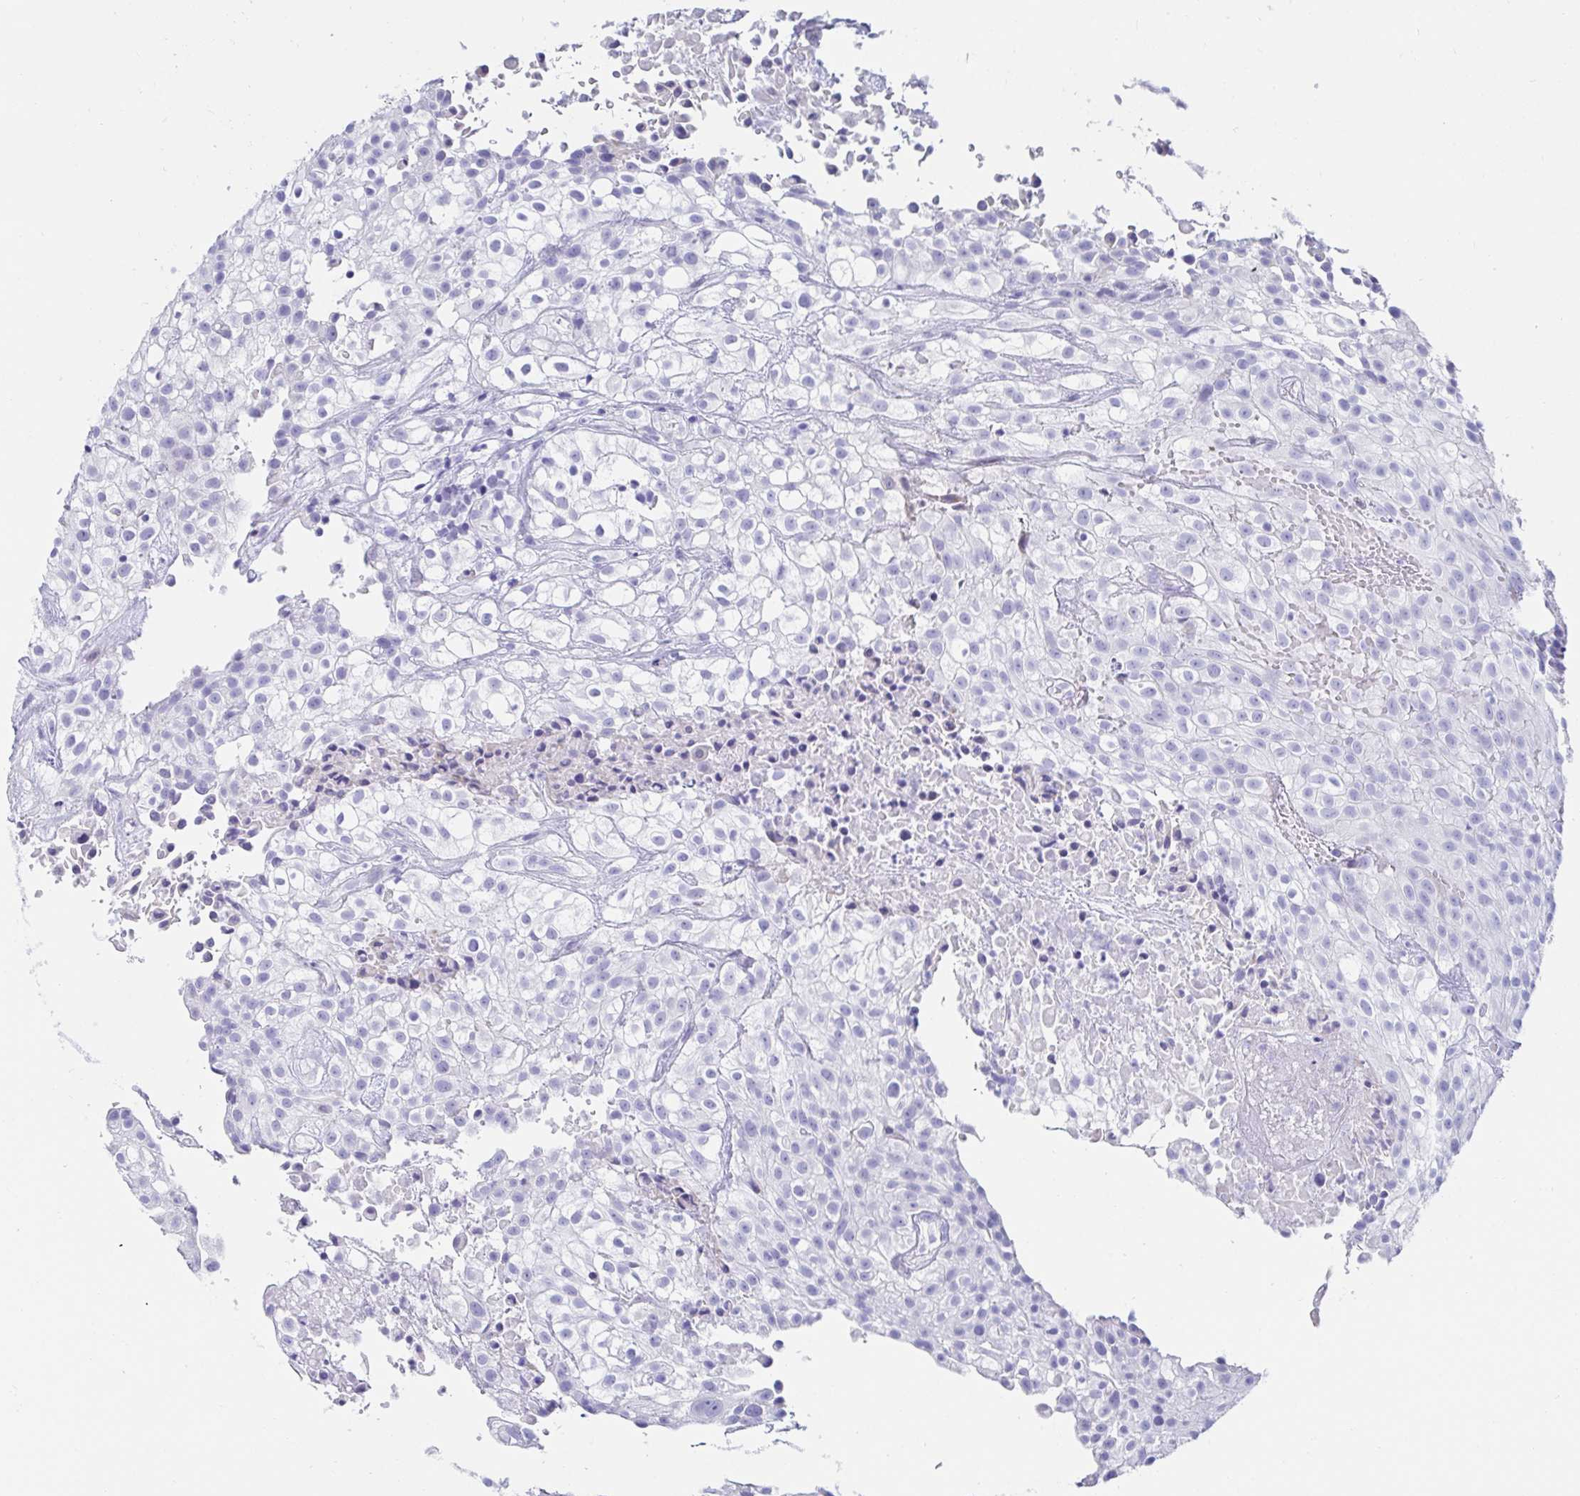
{"staining": {"intensity": "negative", "quantity": "none", "location": "none"}, "tissue": "urothelial cancer", "cell_type": "Tumor cells", "image_type": "cancer", "snomed": [{"axis": "morphology", "description": "Urothelial carcinoma, High grade"}, {"axis": "topography", "description": "Urinary bladder"}], "caption": "This micrograph is of urothelial cancer stained with IHC to label a protein in brown with the nuclei are counter-stained blue. There is no positivity in tumor cells. (Immunohistochemistry (ihc), brightfield microscopy, high magnification).", "gene": "C4orf17", "patient": {"sex": "male", "age": 56}}